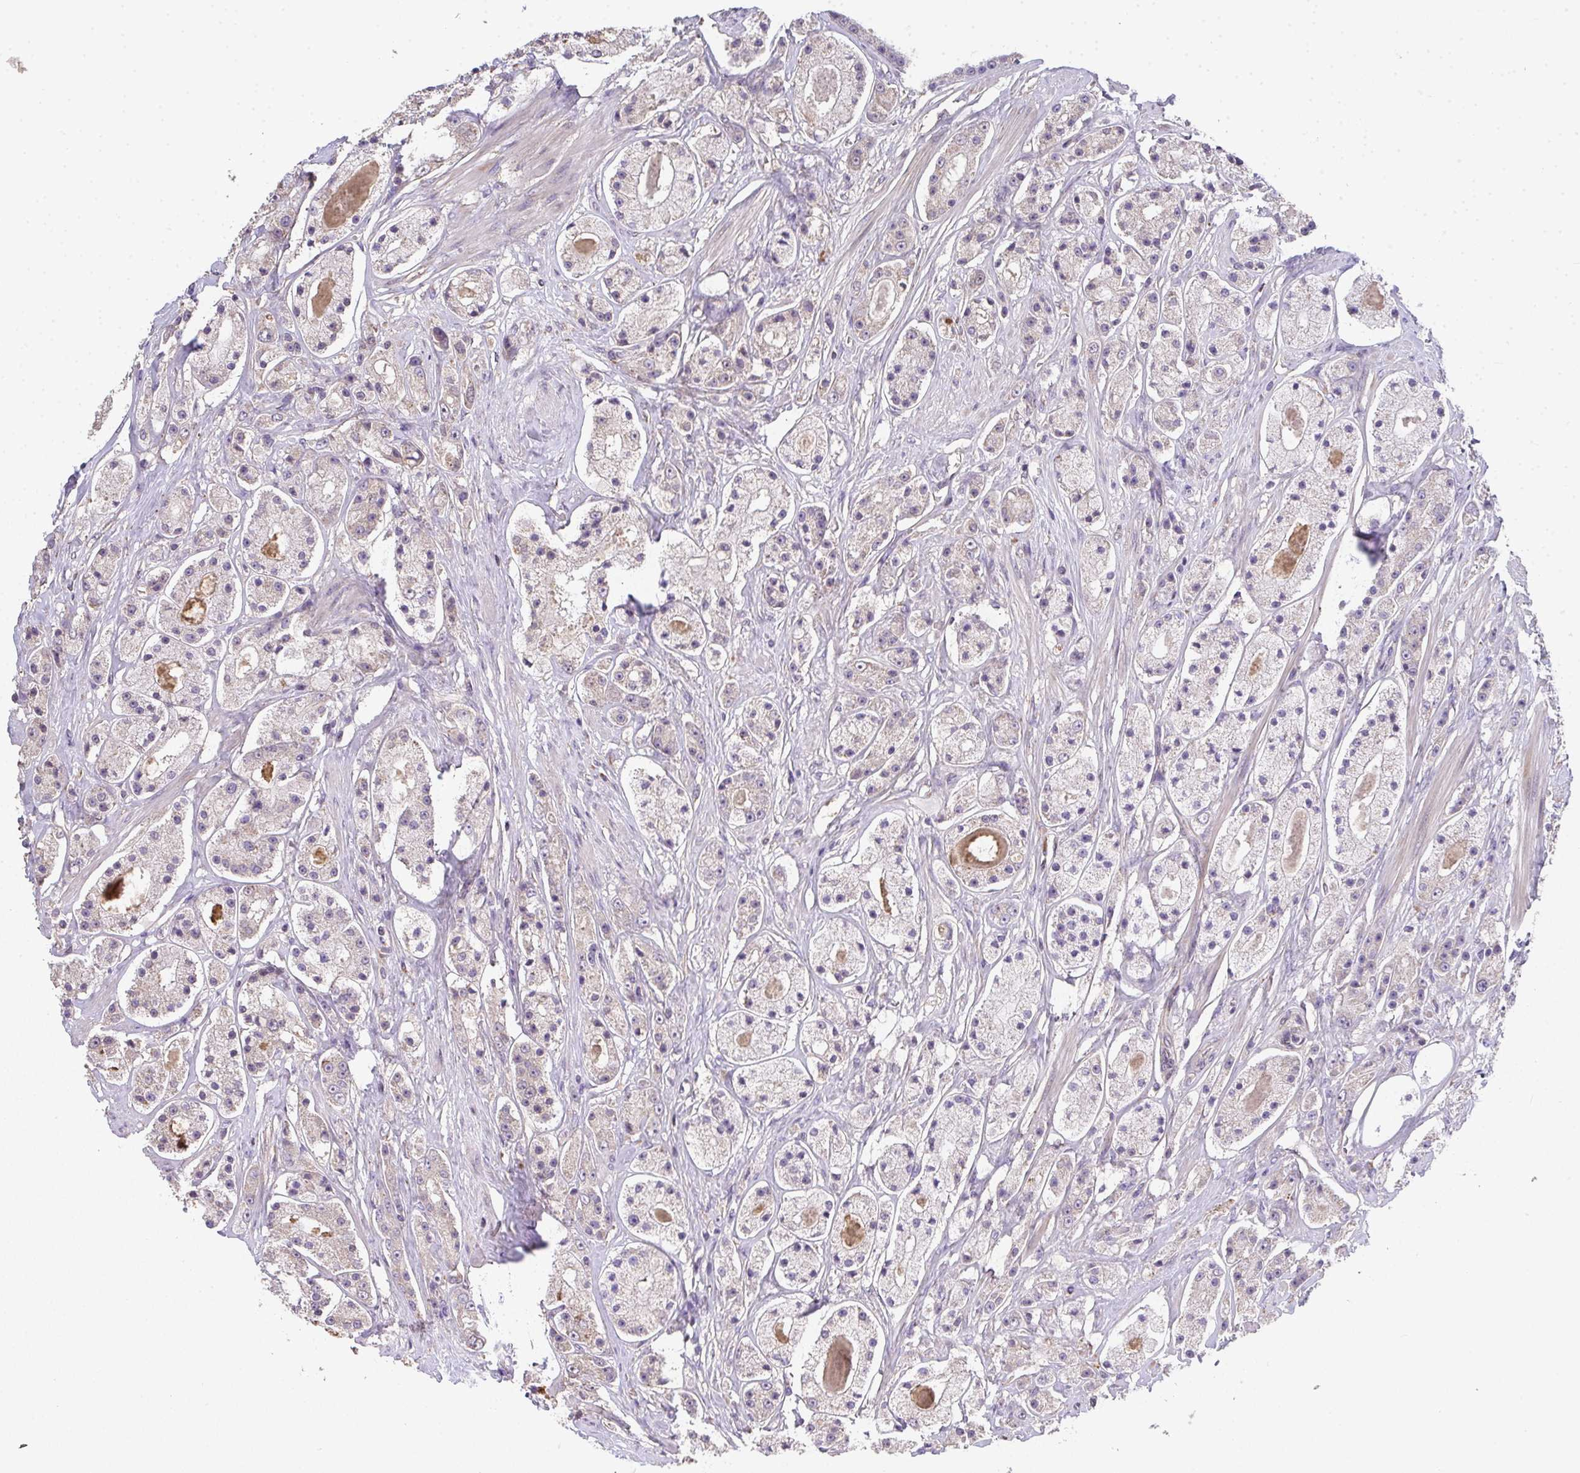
{"staining": {"intensity": "negative", "quantity": "none", "location": "none"}, "tissue": "prostate cancer", "cell_type": "Tumor cells", "image_type": "cancer", "snomed": [{"axis": "morphology", "description": "Adenocarcinoma, High grade"}, {"axis": "topography", "description": "Prostate"}], "caption": "The micrograph displays no significant positivity in tumor cells of prostate cancer (high-grade adenocarcinoma).", "gene": "RUNDC3B", "patient": {"sex": "male", "age": 67}}